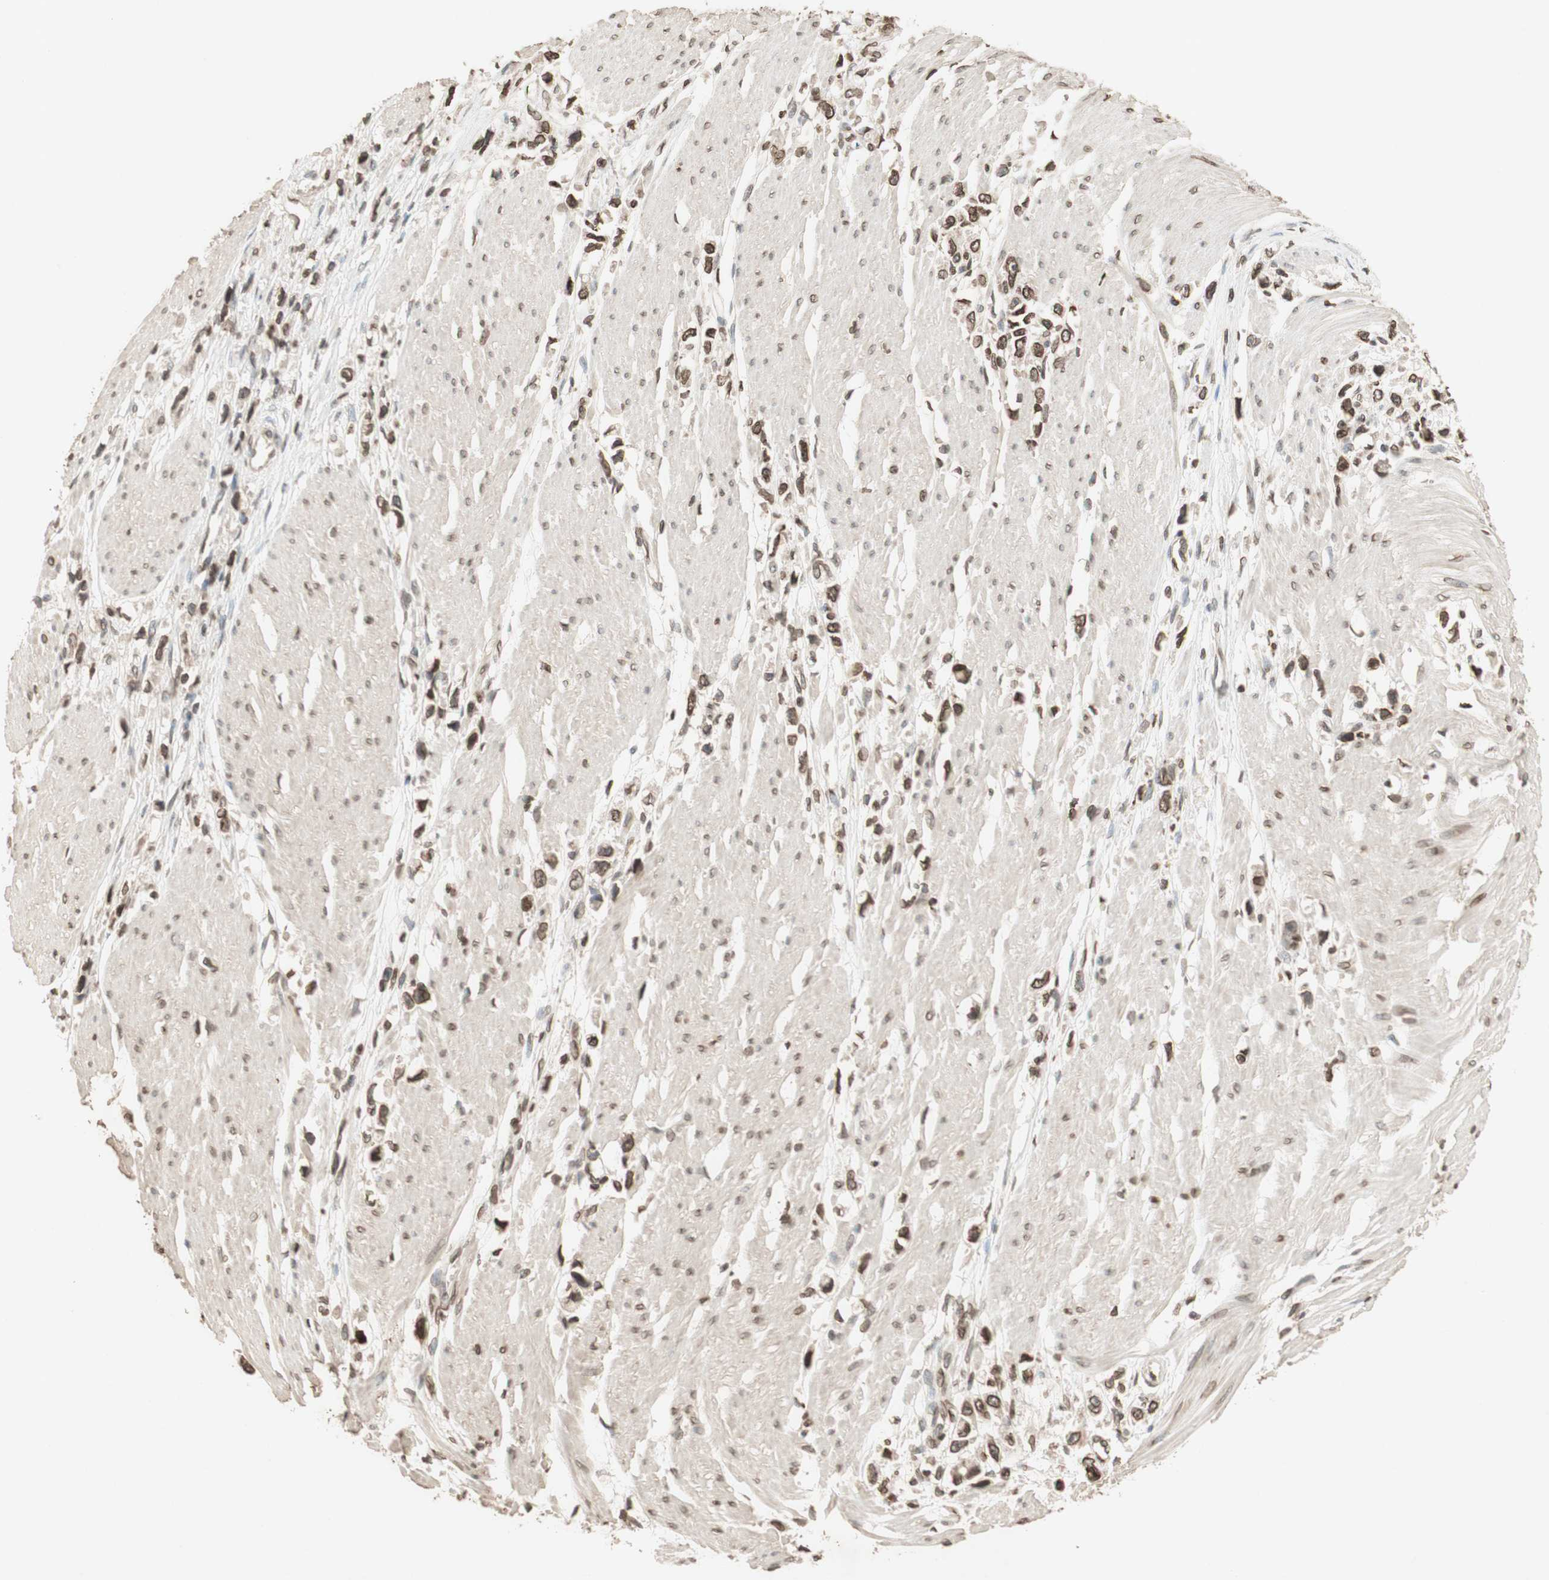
{"staining": {"intensity": "moderate", "quantity": ">75%", "location": "cytoplasmic/membranous,nuclear"}, "tissue": "stomach cancer", "cell_type": "Tumor cells", "image_type": "cancer", "snomed": [{"axis": "morphology", "description": "Adenocarcinoma, NOS"}, {"axis": "topography", "description": "Stomach"}], "caption": "Stomach adenocarcinoma stained for a protein demonstrates moderate cytoplasmic/membranous and nuclear positivity in tumor cells.", "gene": "TMPO", "patient": {"sex": "female", "age": 59}}